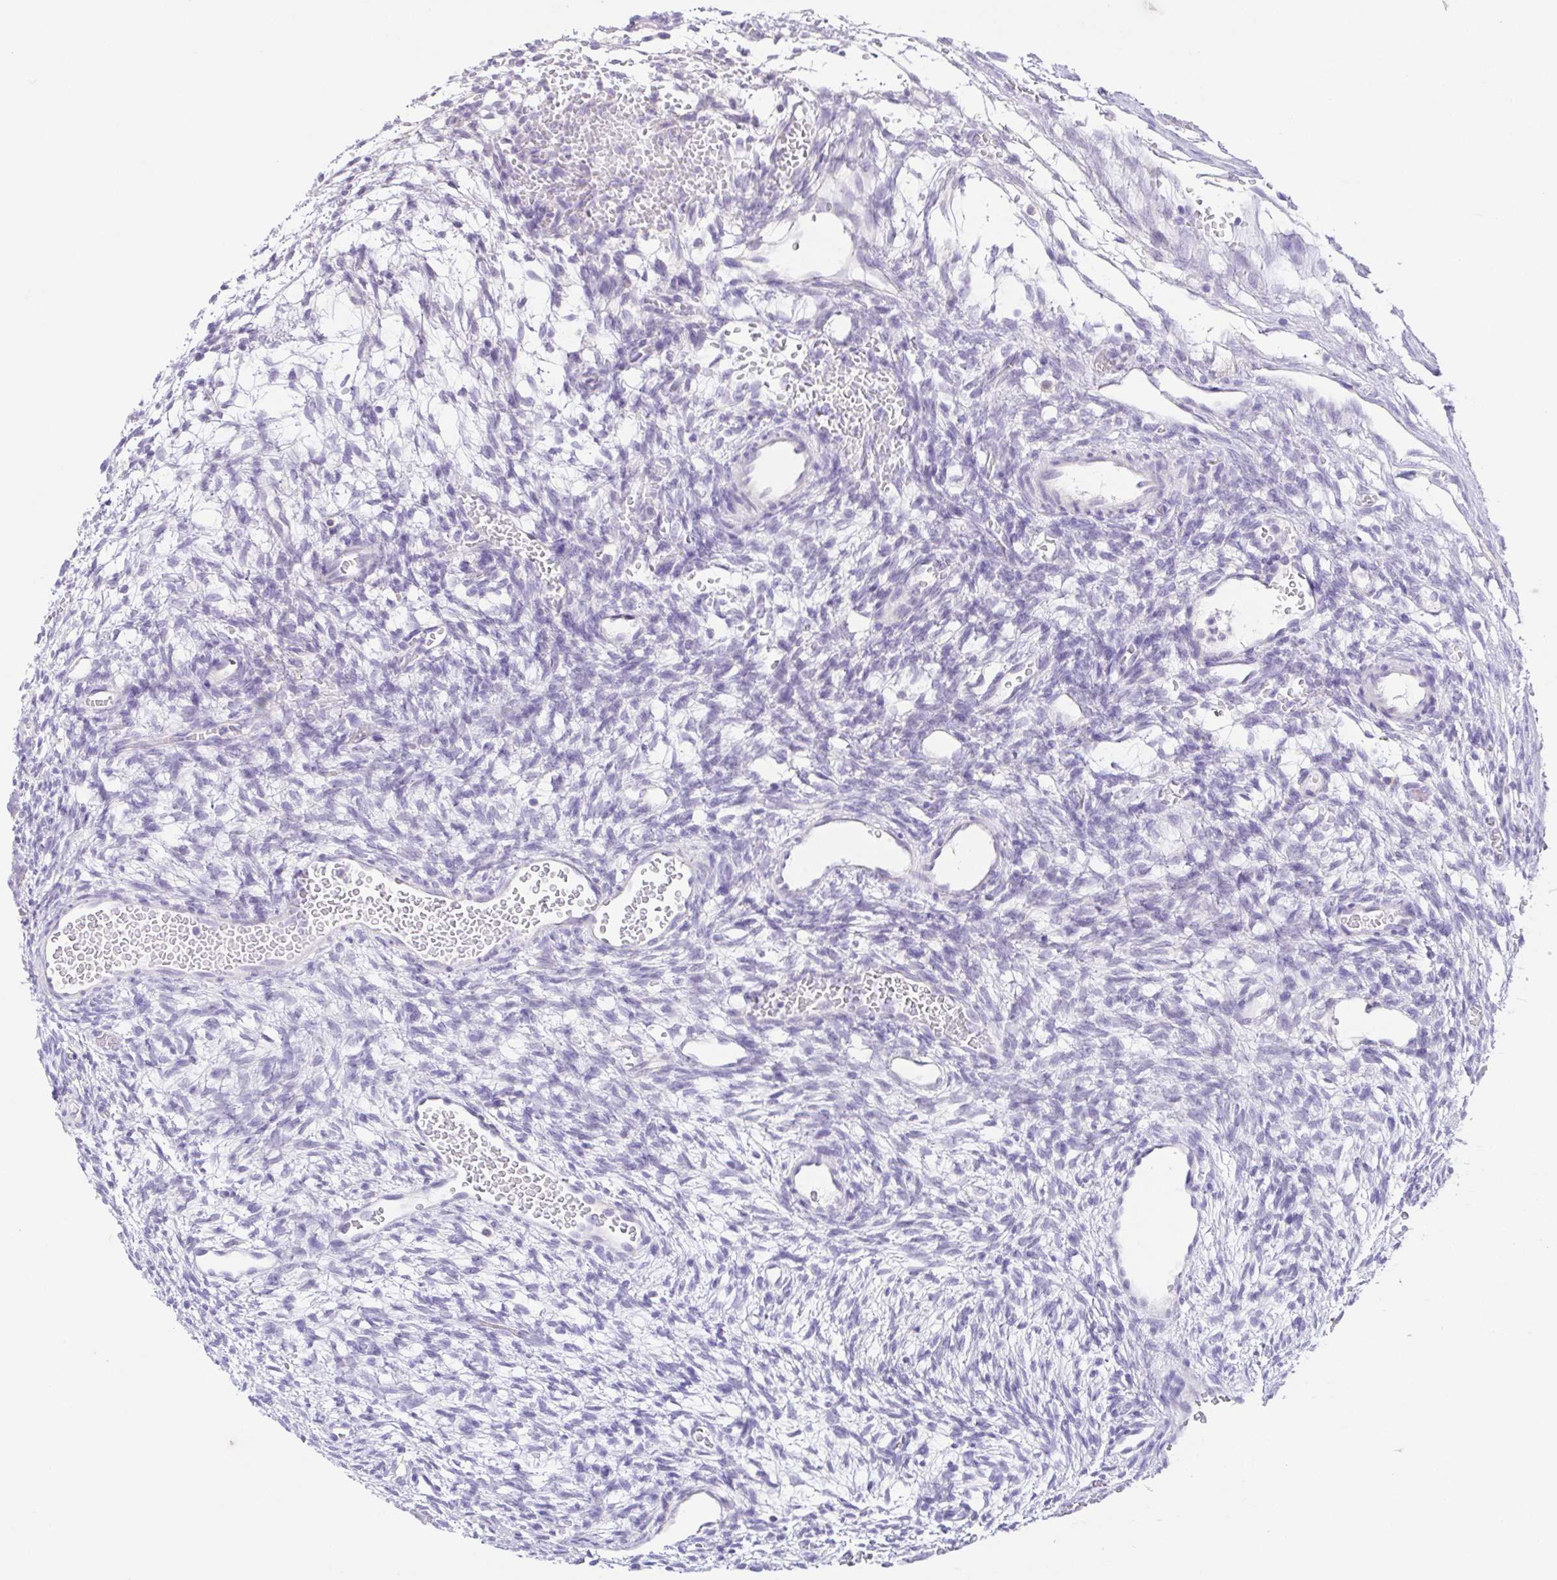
{"staining": {"intensity": "negative", "quantity": "none", "location": "none"}, "tissue": "ovary", "cell_type": "Follicle cells", "image_type": "normal", "snomed": [{"axis": "morphology", "description": "Normal tissue, NOS"}, {"axis": "topography", "description": "Ovary"}], "caption": "A high-resolution photomicrograph shows immunohistochemistry staining of benign ovary, which demonstrates no significant staining in follicle cells.", "gene": "KRTDAP", "patient": {"sex": "female", "age": 34}}